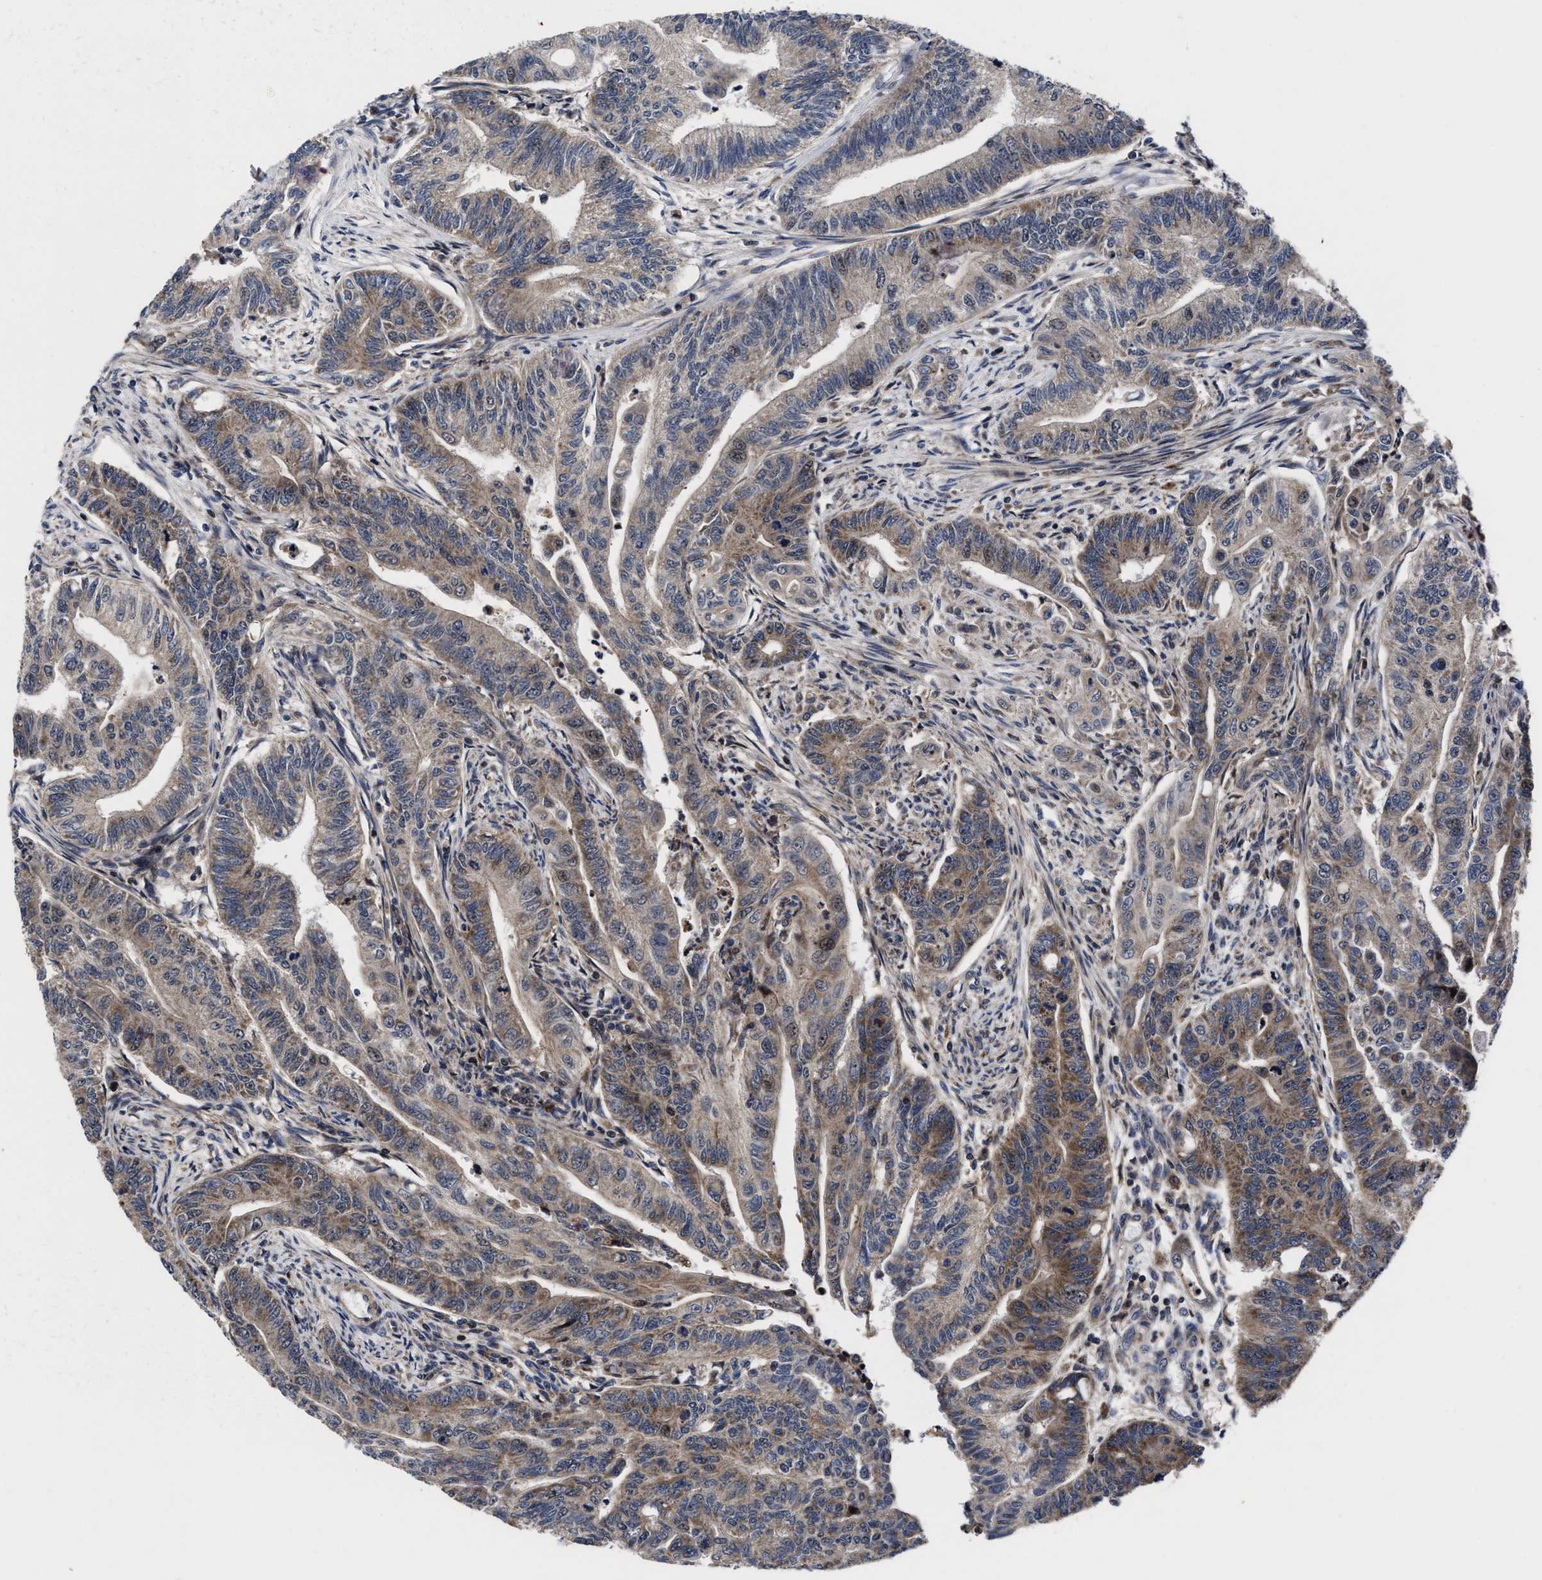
{"staining": {"intensity": "weak", "quantity": ">75%", "location": "cytoplasmic/membranous"}, "tissue": "colorectal cancer", "cell_type": "Tumor cells", "image_type": "cancer", "snomed": [{"axis": "morphology", "description": "Adenoma, NOS"}, {"axis": "morphology", "description": "Adenocarcinoma, NOS"}, {"axis": "topography", "description": "Colon"}], "caption": "A photomicrograph of human colorectal cancer stained for a protein displays weak cytoplasmic/membranous brown staining in tumor cells.", "gene": "MRPL50", "patient": {"sex": "male", "age": 79}}